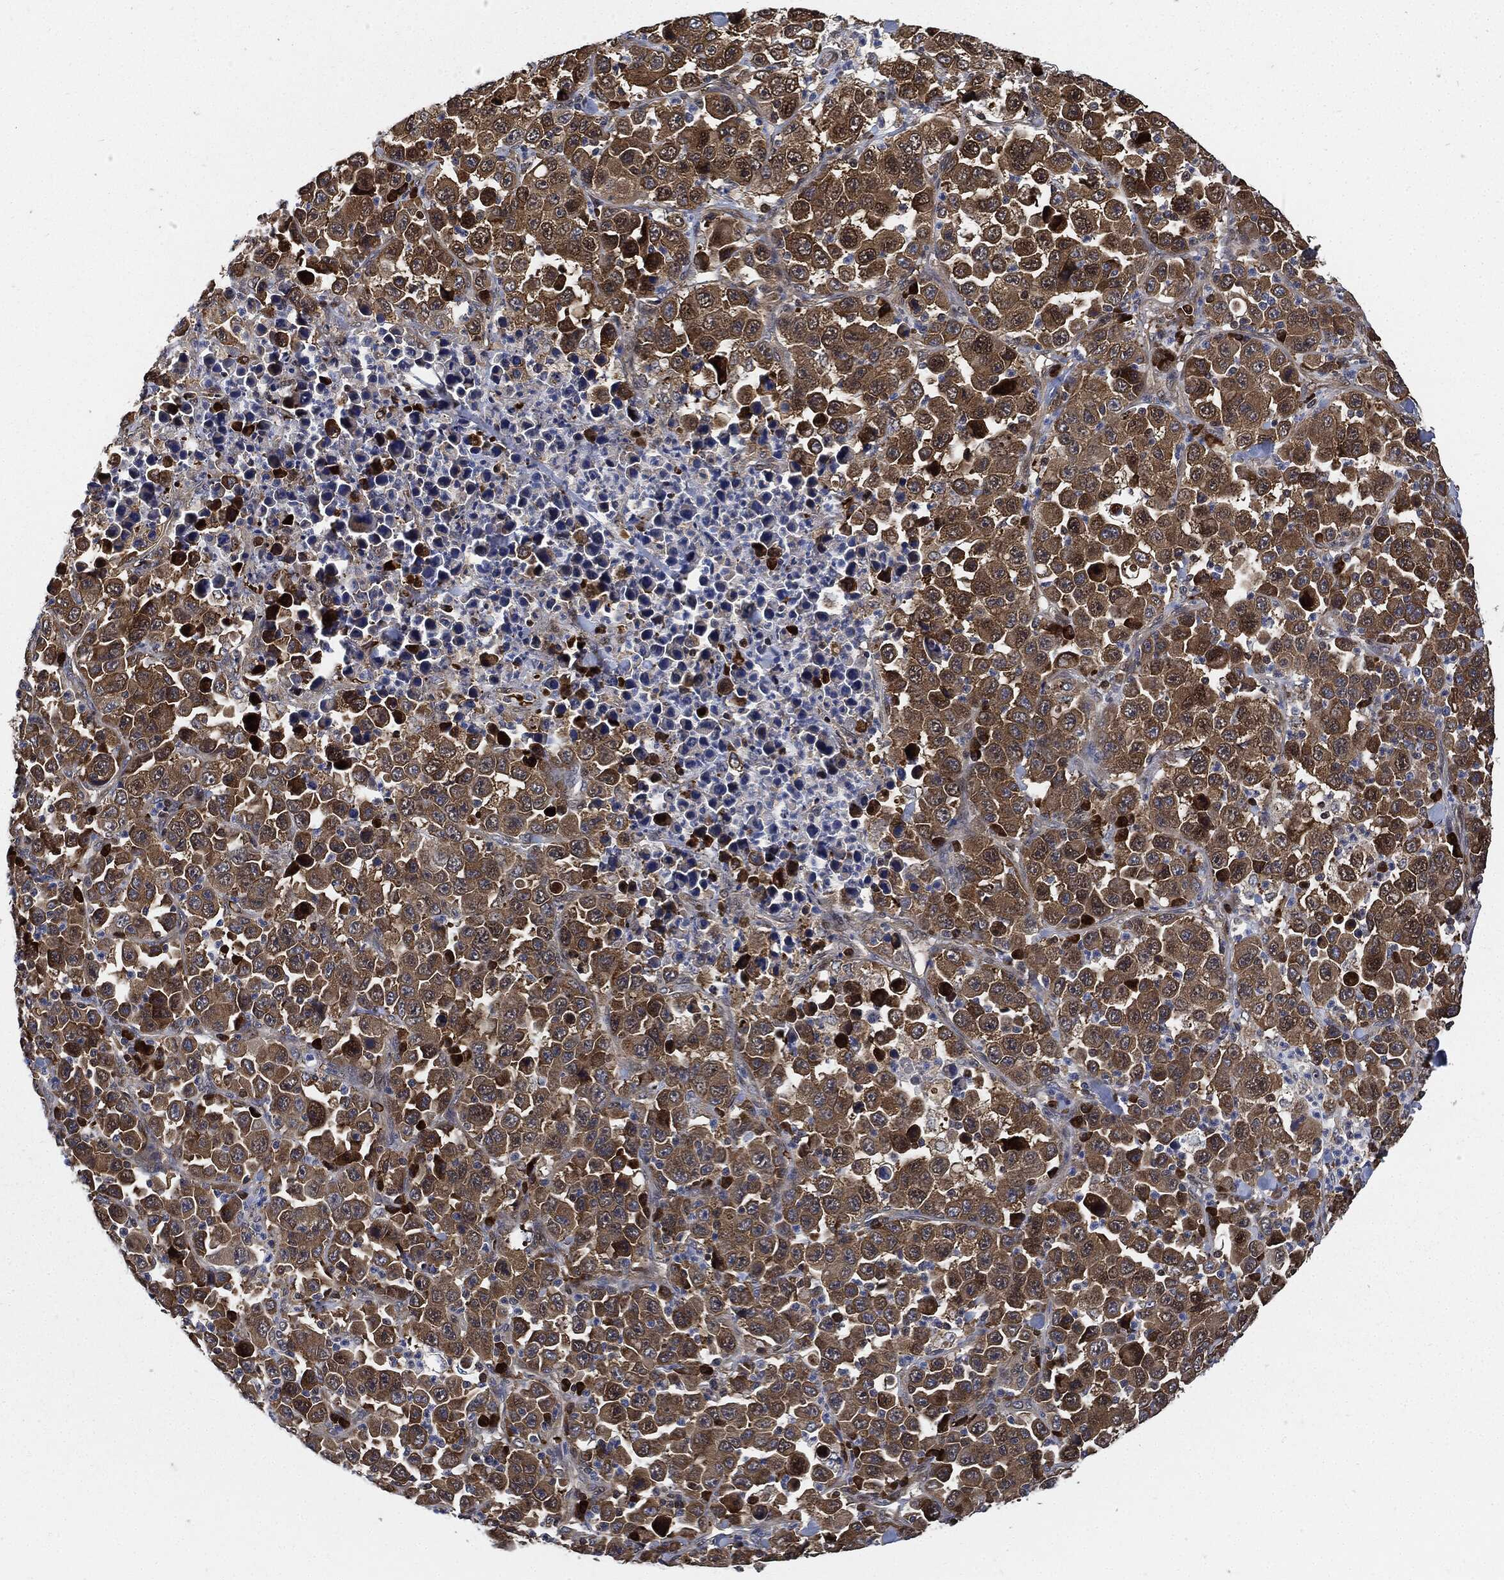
{"staining": {"intensity": "moderate", "quantity": ">75%", "location": "cytoplasmic/membranous"}, "tissue": "stomach cancer", "cell_type": "Tumor cells", "image_type": "cancer", "snomed": [{"axis": "morphology", "description": "Normal tissue, NOS"}, {"axis": "morphology", "description": "Adenocarcinoma, NOS"}, {"axis": "topography", "description": "Stomach, upper"}, {"axis": "topography", "description": "Stomach"}], "caption": "Protein analysis of stomach adenocarcinoma tissue shows moderate cytoplasmic/membranous expression in approximately >75% of tumor cells.", "gene": "PRDX2", "patient": {"sex": "male", "age": 59}}